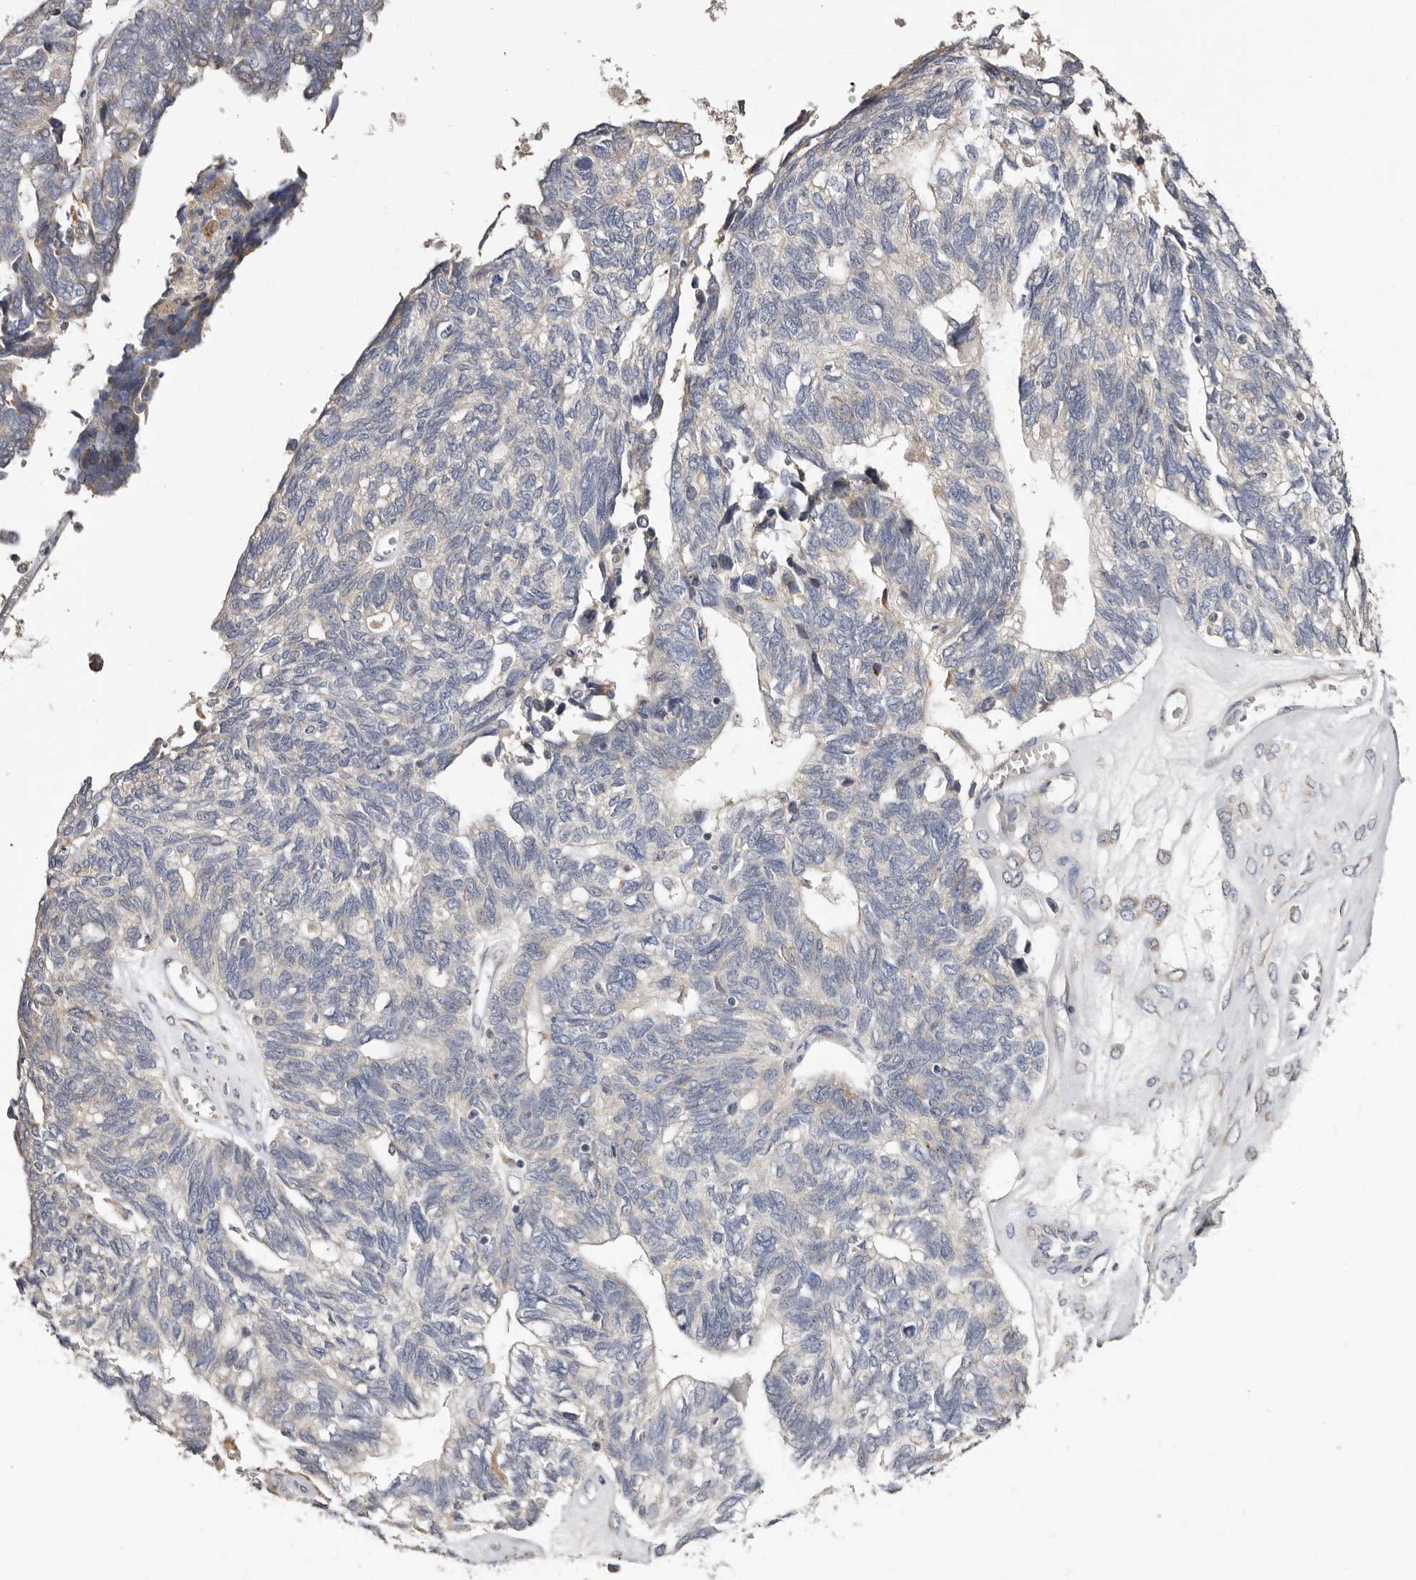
{"staining": {"intensity": "weak", "quantity": "<25%", "location": "cytoplasmic/membranous"}, "tissue": "ovarian cancer", "cell_type": "Tumor cells", "image_type": "cancer", "snomed": [{"axis": "morphology", "description": "Cystadenocarcinoma, serous, NOS"}, {"axis": "topography", "description": "Ovary"}], "caption": "High power microscopy micrograph of an IHC histopathology image of ovarian cancer, revealing no significant positivity in tumor cells. (DAB (3,3'-diaminobenzidine) immunohistochemistry (IHC) with hematoxylin counter stain).", "gene": "ASIC5", "patient": {"sex": "female", "age": 79}}